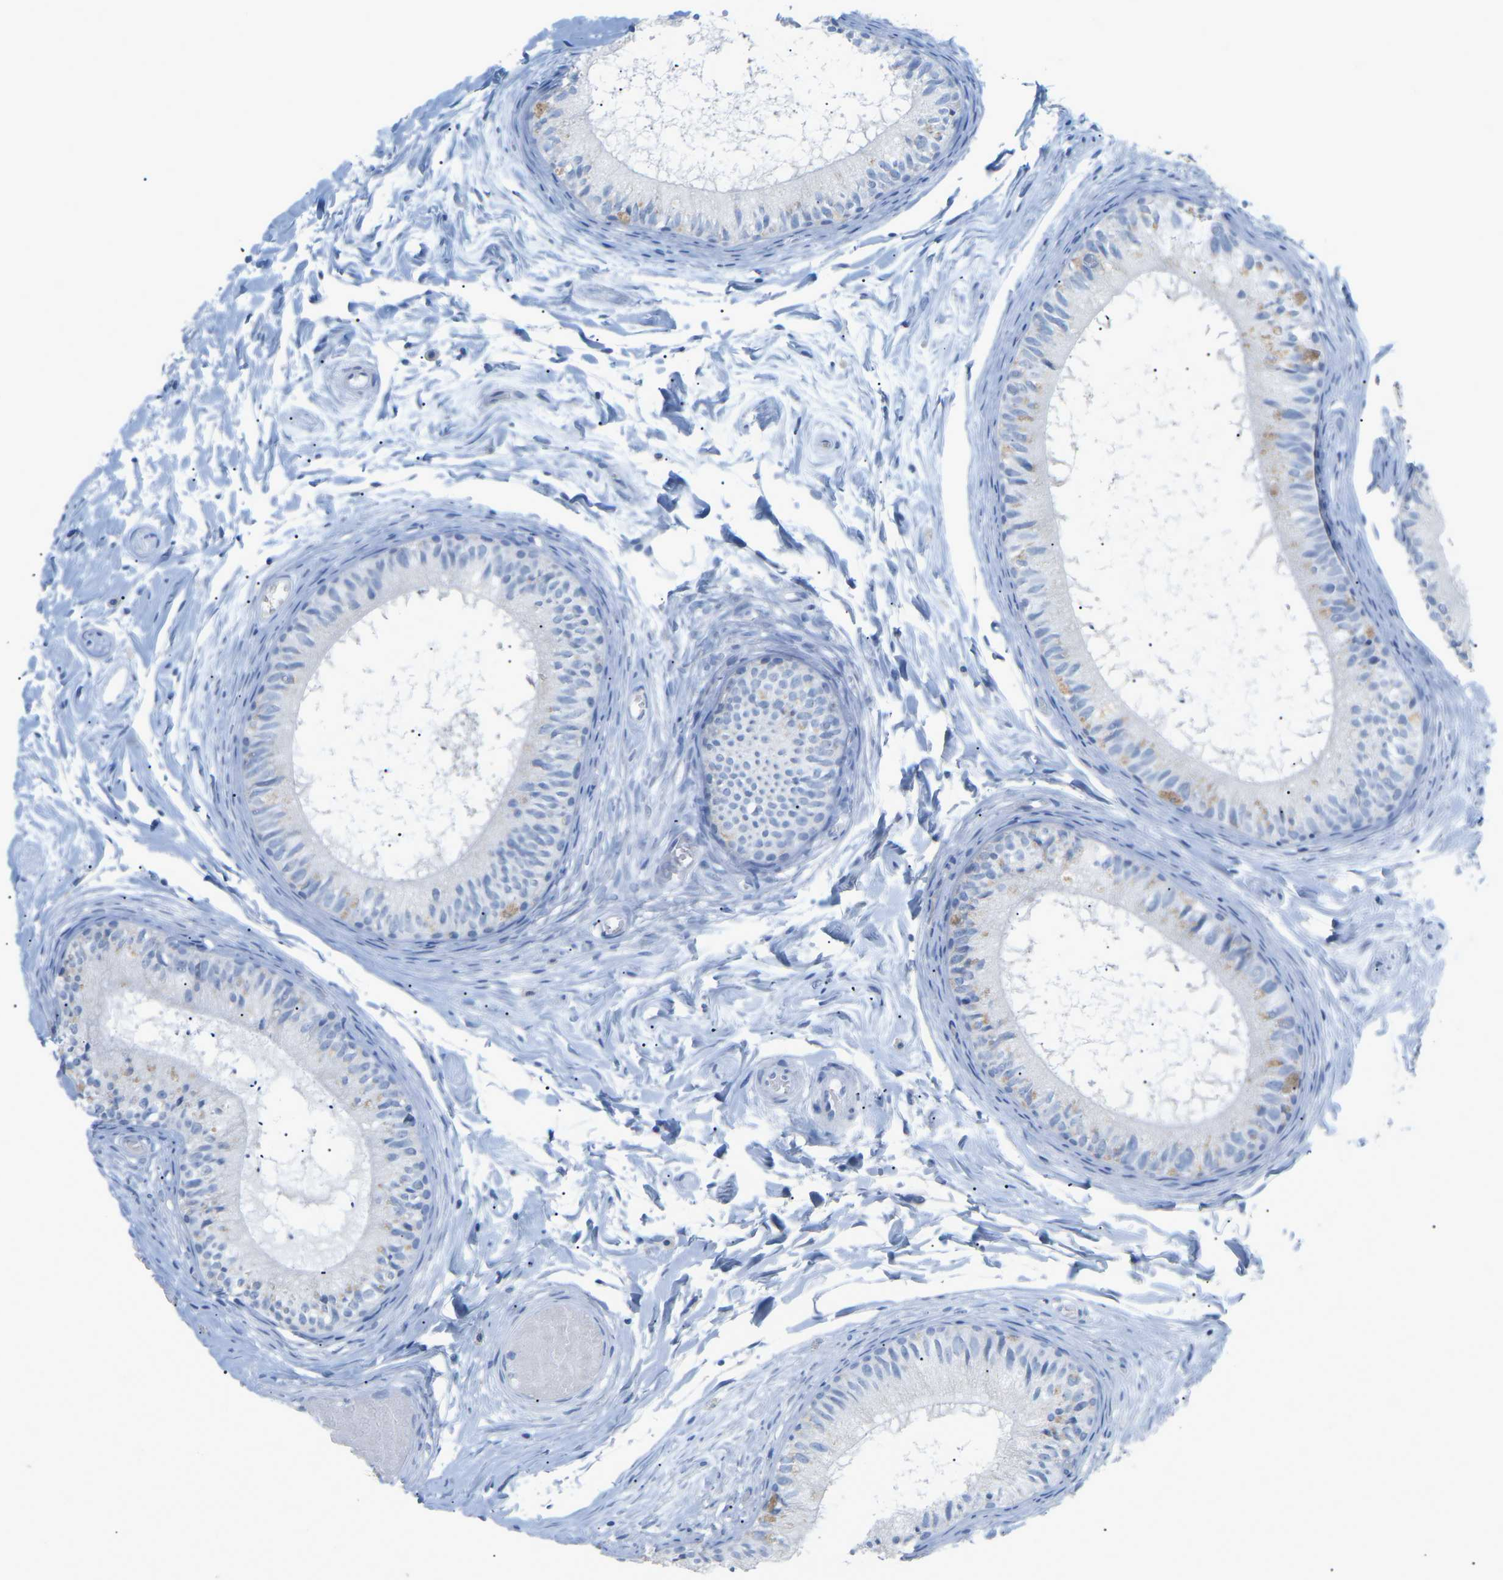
{"staining": {"intensity": "negative", "quantity": "none", "location": "none"}, "tissue": "epididymis", "cell_type": "Glandular cells", "image_type": "normal", "snomed": [{"axis": "morphology", "description": "Normal tissue, NOS"}, {"axis": "topography", "description": "Epididymis"}], "caption": "Image shows no significant protein positivity in glandular cells of benign epididymis. (DAB (3,3'-diaminobenzidine) IHC visualized using brightfield microscopy, high magnification).", "gene": "HBG2", "patient": {"sex": "male", "age": 46}}